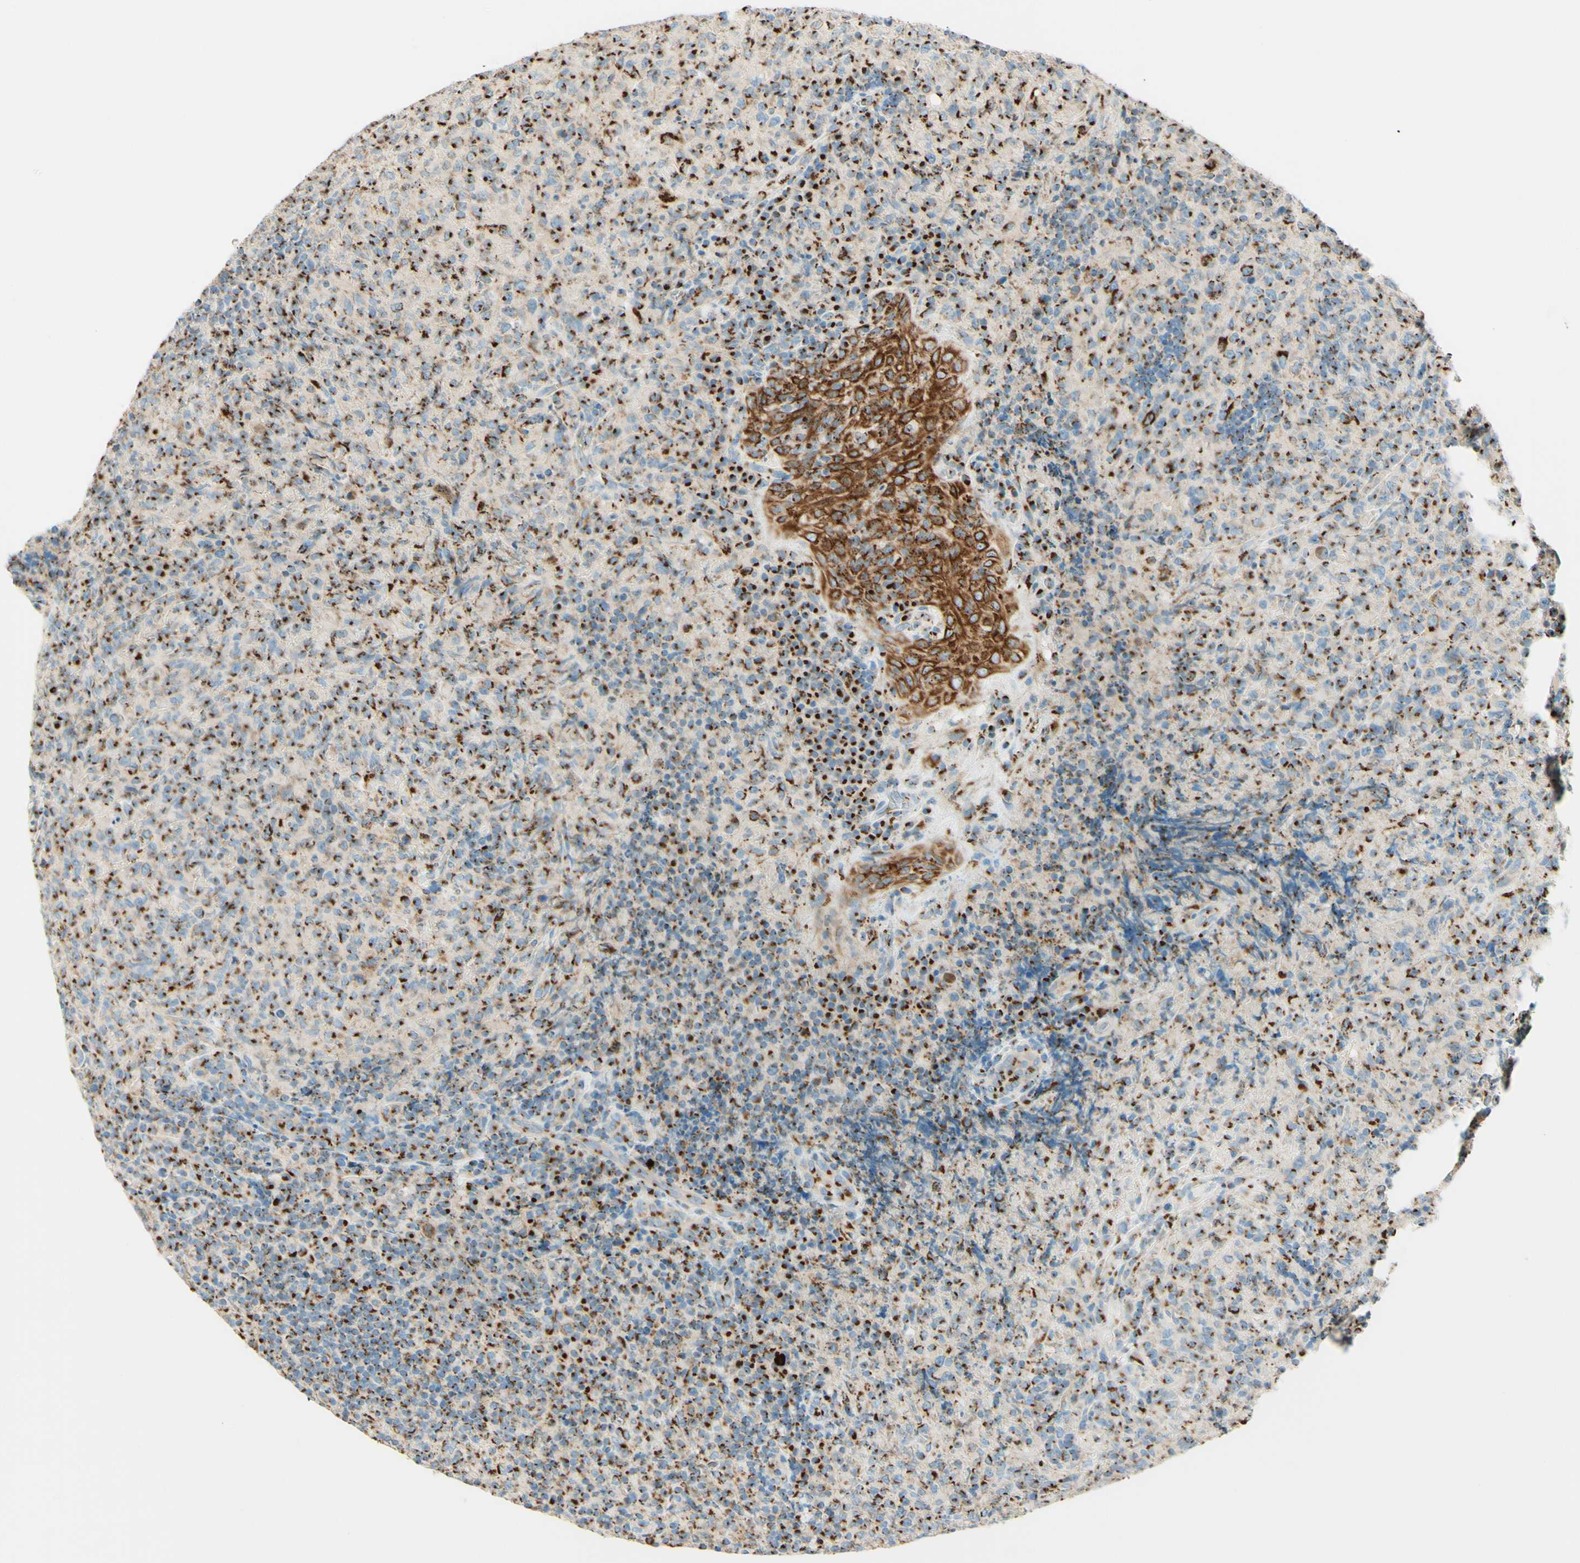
{"staining": {"intensity": "strong", "quantity": ">75%", "location": "cytoplasmic/membranous"}, "tissue": "lymphoma", "cell_type": "Tumor cells", "image_type": "cancer", "snomed": [{"axis": "morphology", "description": "Malignant lymphoma, non-Hodgkin's type, High grade"}, {"axis": "topography", "description": "Tonsil"}], "caption": "Protein staining demonstrates strong cytoplasmic/membranous expression in about >75% of tumor cells in malignant lymphoma, non-Hodgkin's type (high-grade). The protein of interest is stained brown, and the nuclei are stained in blue (DAB (3,3'-diaminobenzidine) IHC with brightfield microscopy, high magnification).", "gene": "GOLGB1", "patient": {"sex": "female", "age": 36}}